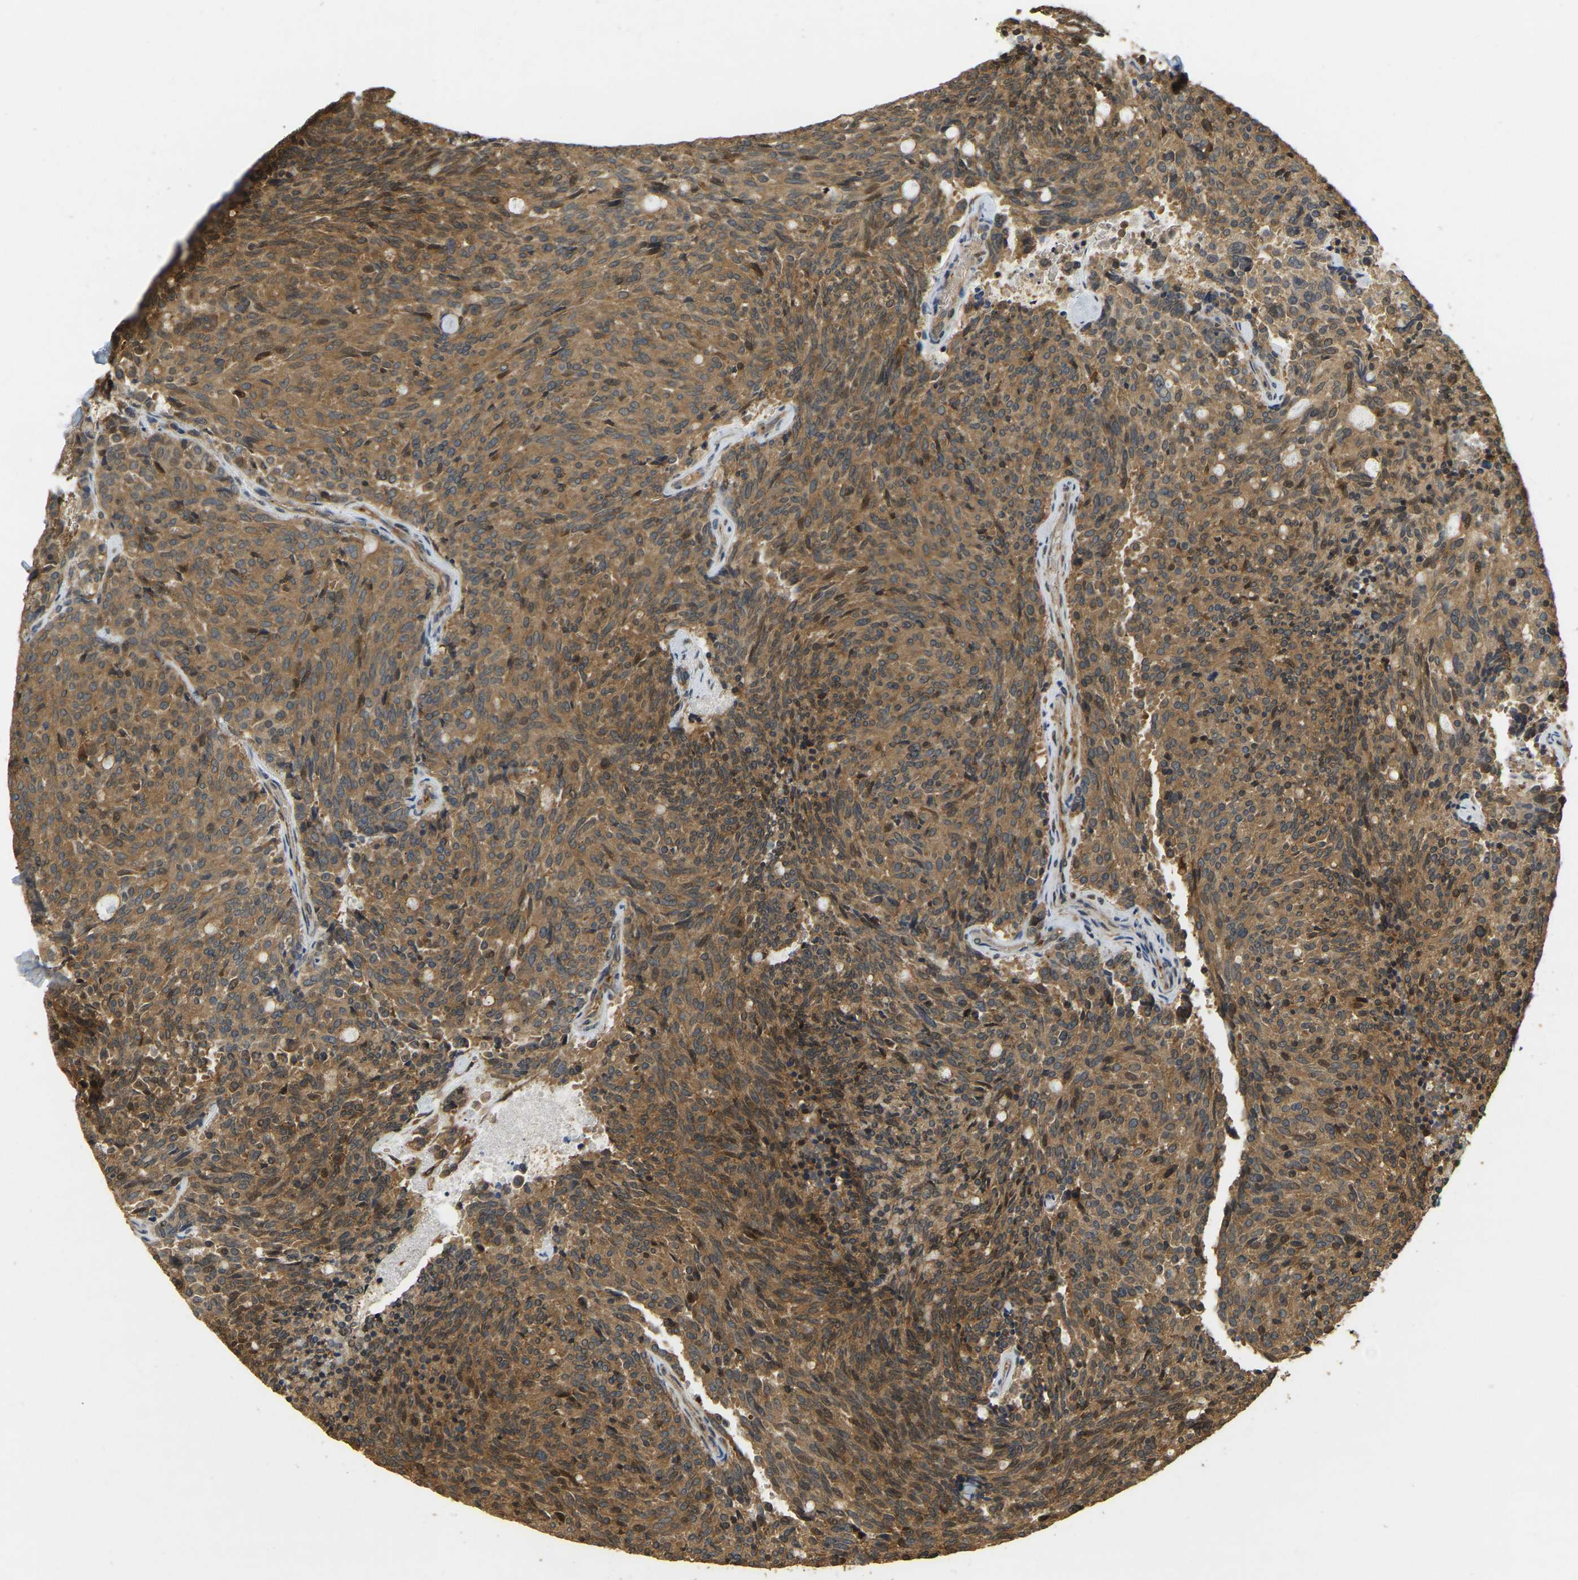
{"staining": {"intensity": "moderate", "quantity": ">75%", "location": "cytoplasmic/membranous"}, "tissue": "carcinoid", "cell_type": "Tumor cells", "image_type": "cancer", "snomed": [{"axis": "morphology", "description": "Carcinoid, malignant, NOS"}, {"axis": "topography", "description": "Pancreas"}], "caption": "The immunohistochemical stain highlights moderate cytoplasmic/membranous staining in tumor cells of carcinoid (malignant) tissue.", "gene": "ERGIC1", "patient": {"sex": "female", "age": 54}}